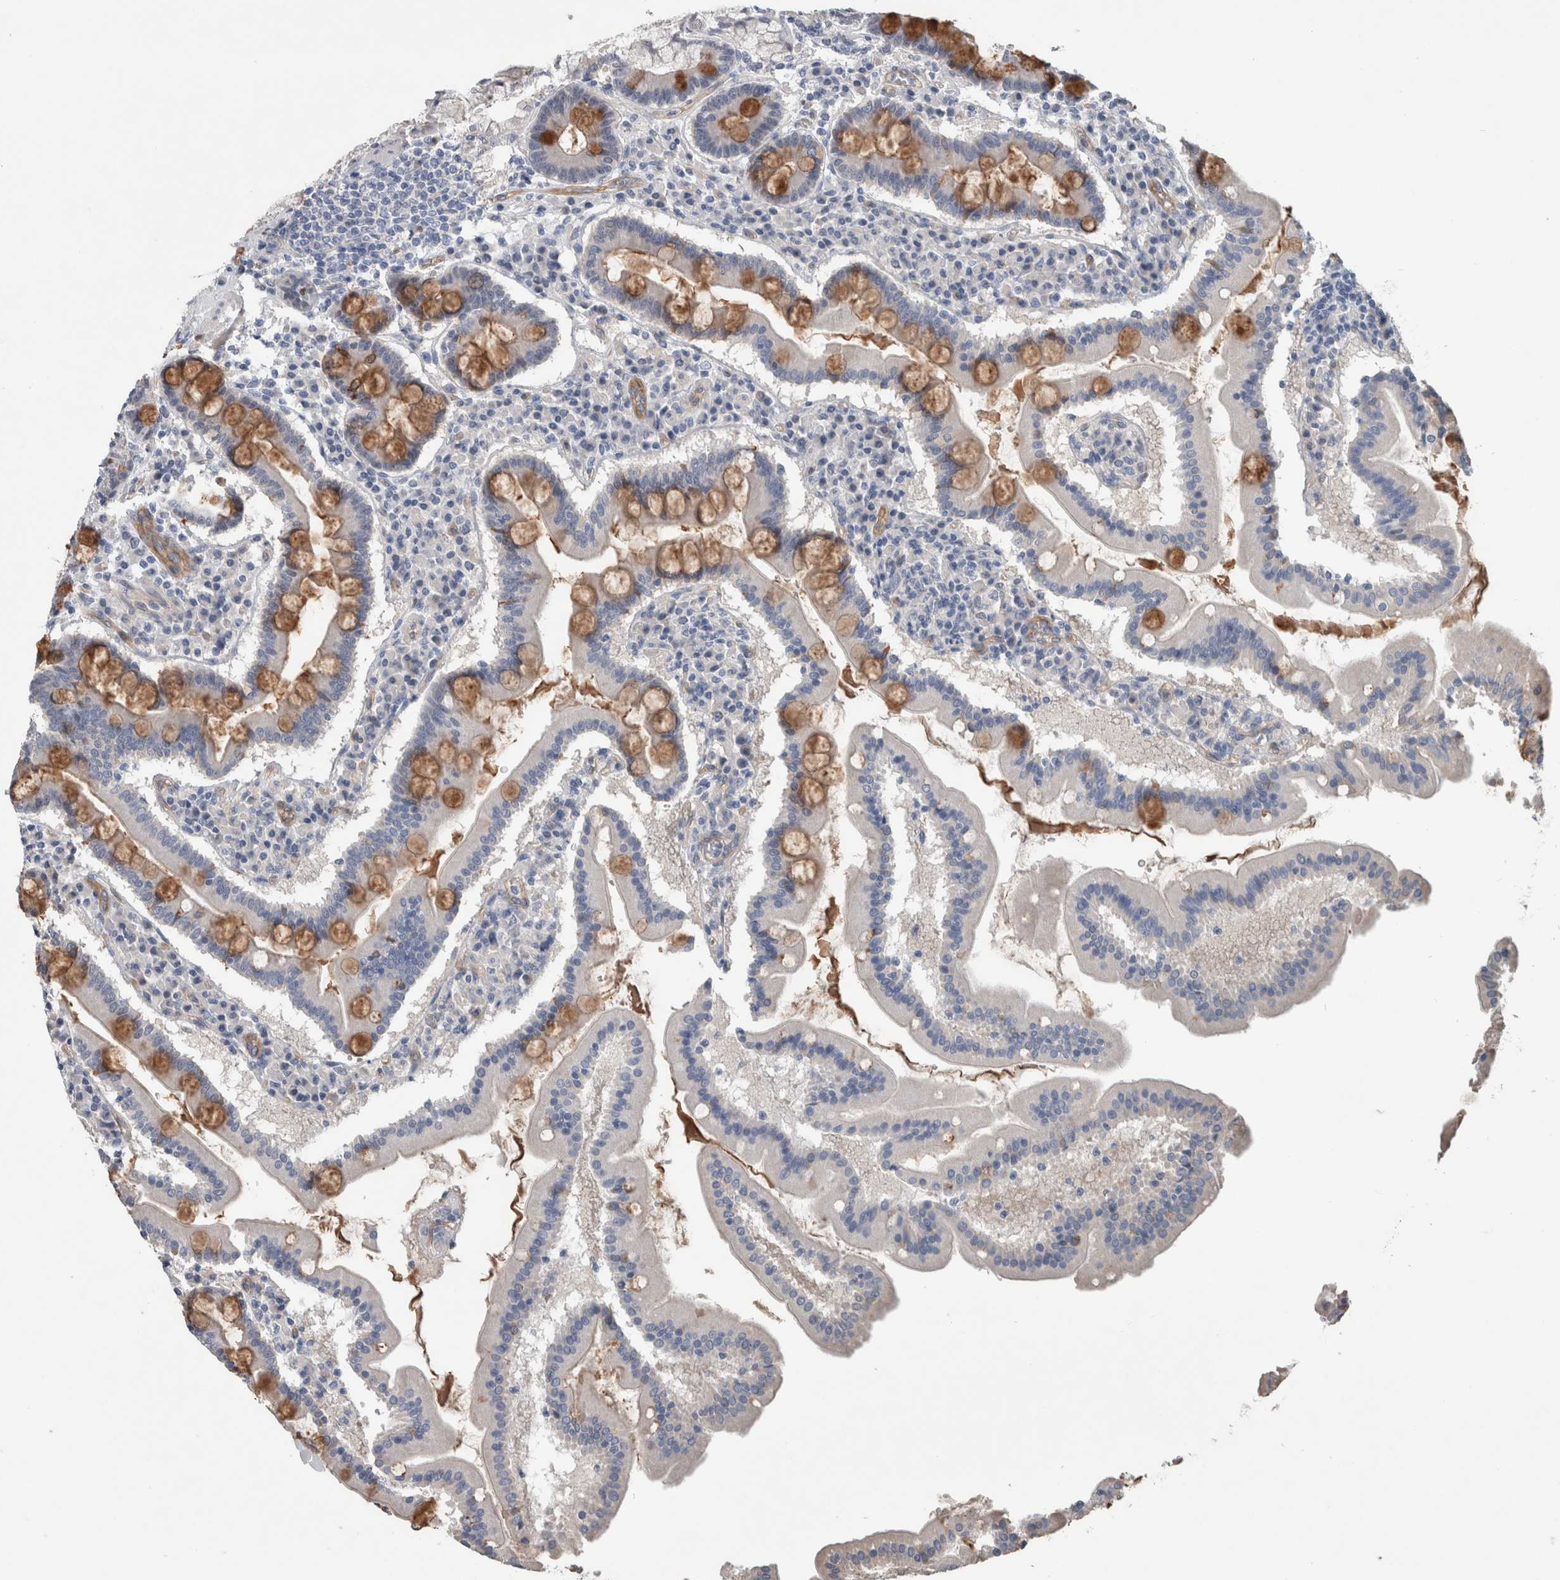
{"staining": {"intensity": "moderate", "quantity": "<25%", "location": "cytoplasmic/membranous"}, "tissue": "duodenum", "cell_type": "Glandular cells", "image_type": "normal", "snomed": [{"axis": "morphology", "description": "Normal tissue, NOS"}, {"axis": "topography", "description": "Duodenum"}], "caption": "IHC photomicrograph of normal human duodenum stained for a protein (brown), which reveals low levels of moderate cytoplasmic/membranous staining in approximately <25% of glandular cells.", "gene": "BCAM", "patient": {"sex": "male", "age": 50}}